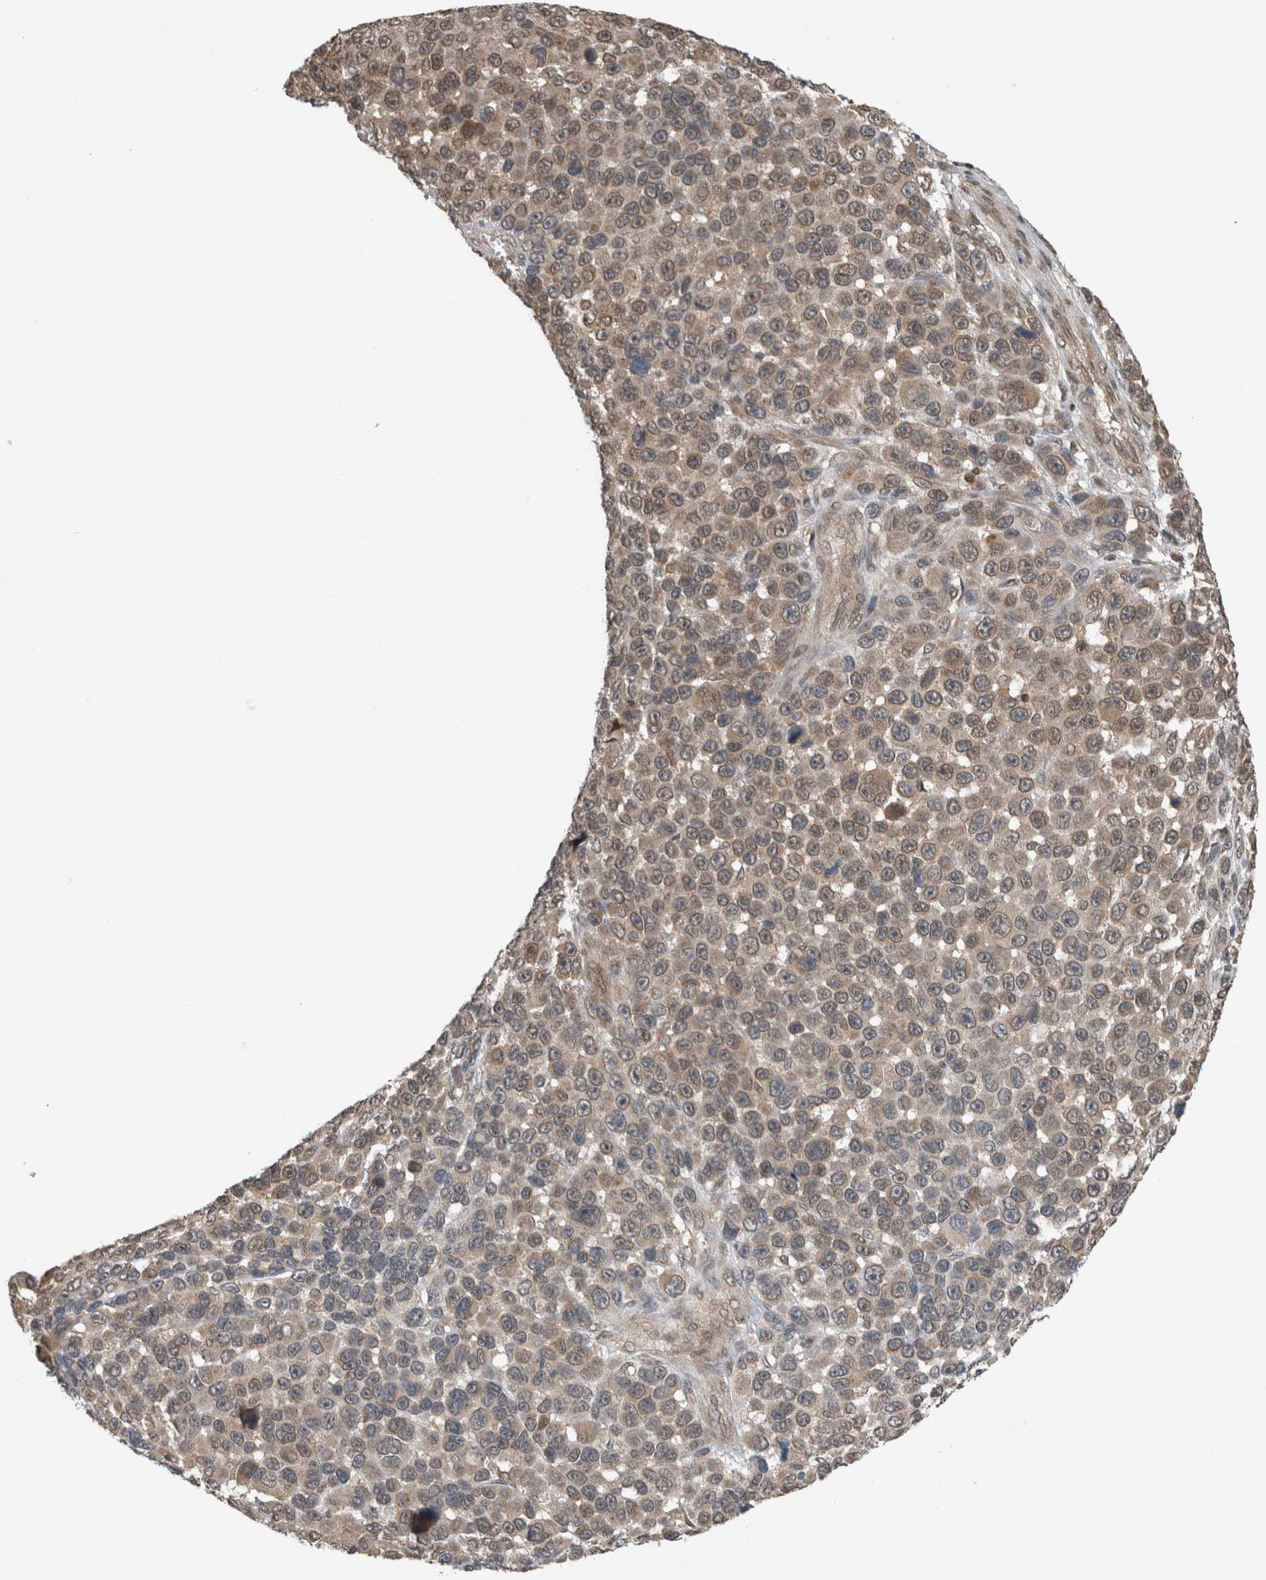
{"staining": {"intensity": "weak", "quantity": "25%-75%", "location": "cytoplasmic/membranous,nuclear"}, "tissue": "melanoma", "cell_type": "Tumor cells", "image_type": "cancer", "snomed": [{"axis": "morphology", "description": "Malignant melanoma, NOS"}, {"axis": "topography", "description": "Skin"}], "caption": "IHC of human melanoma exhibits low levels of weak cytoplasmic/membranous and nuclear positivity in approximately 25%-75% of tumor cells. (Brightfield microscopy of DAB IHC at high magnification).", "gene": "SPAG7", "patient": {"sex": "male", "age": 53}}